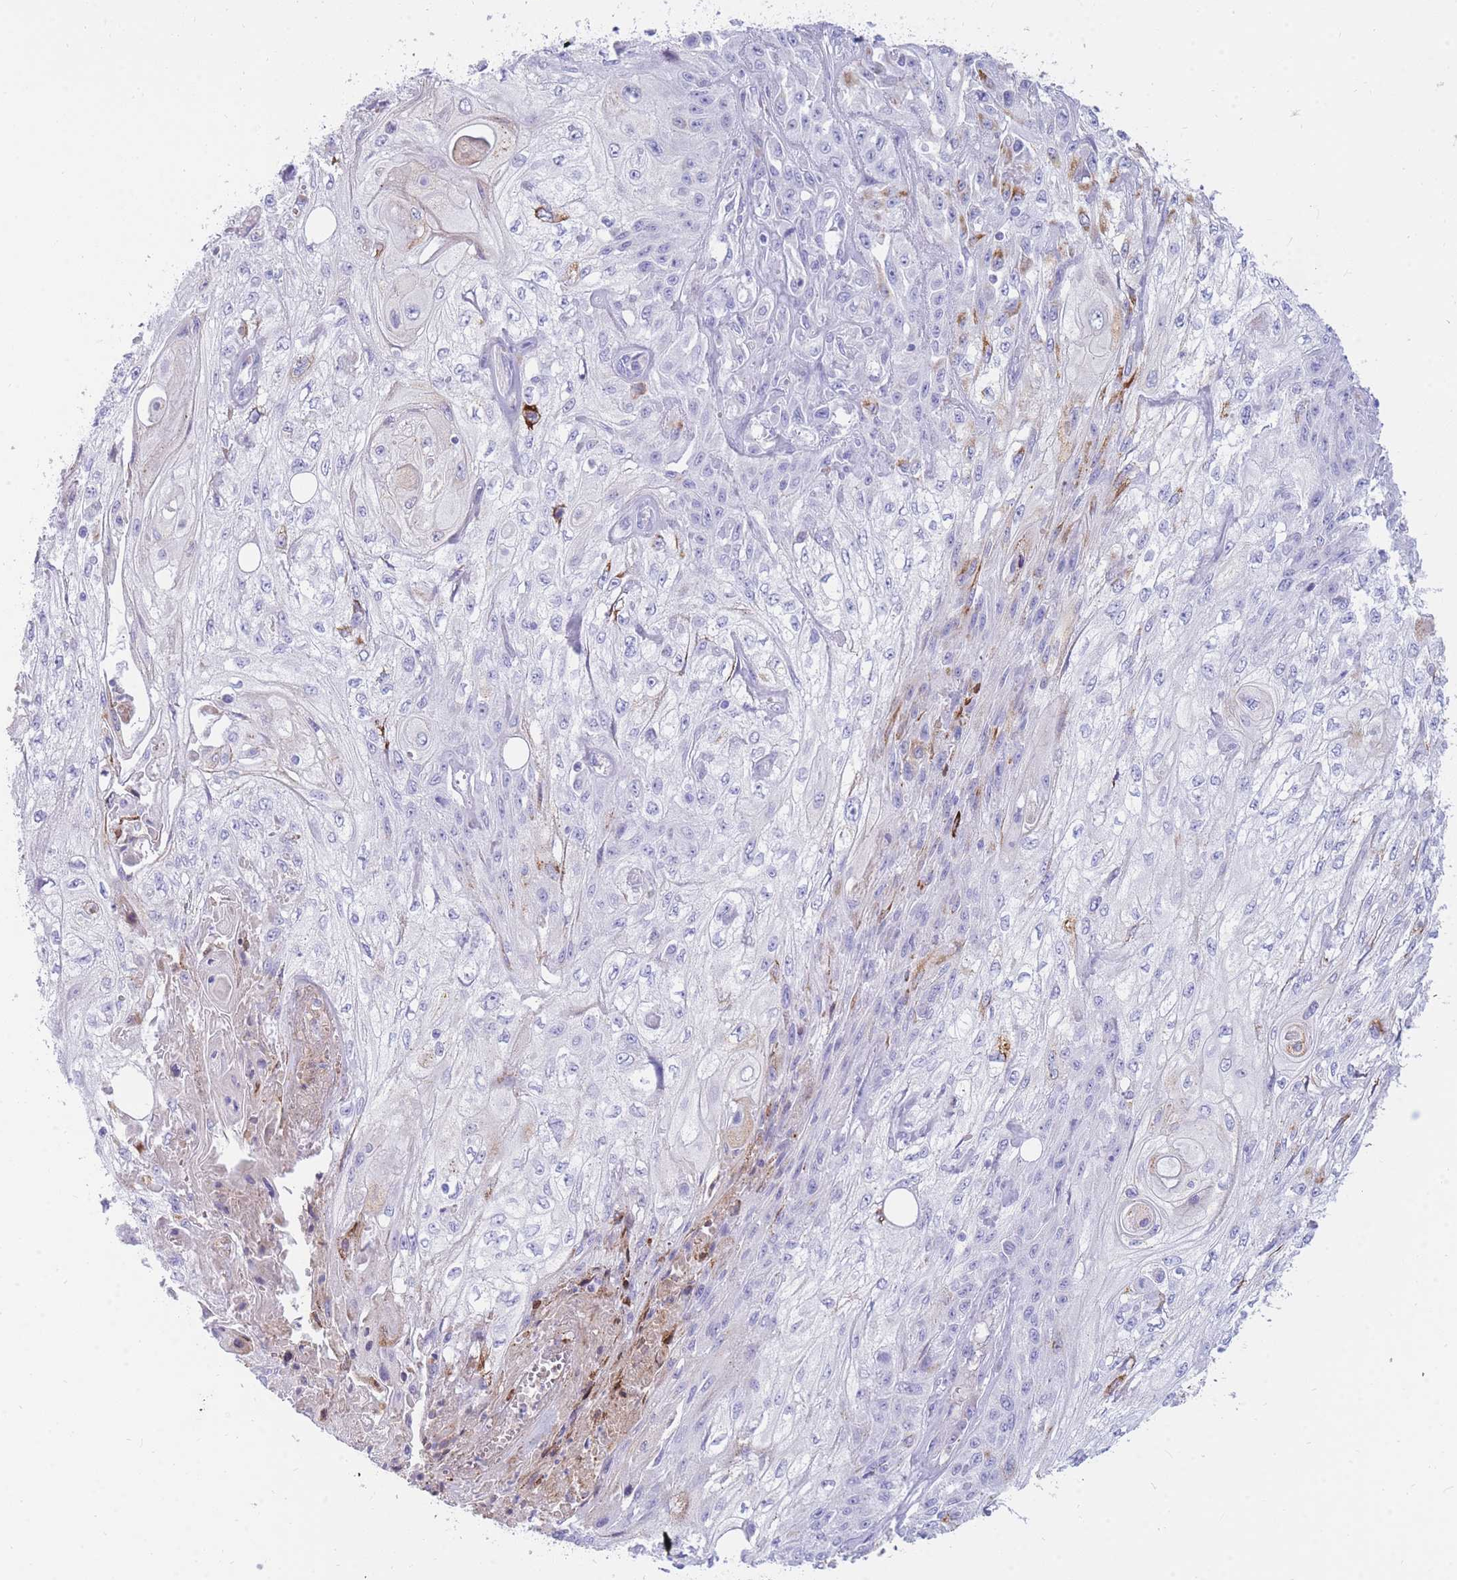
{"staining": {"intensity": "negative", "quantity": "none", "location": "none"}, "tissue": "skin cancer", "cell_type": "Tumor cells", "image_type": "cancer", "snomed": [{"axis": "morphology", "description": "Squamous cell carcinoma, NOS"}, {"axis": "morphology", "description": "Squamous cell carcinoma, metastatic, NOS"}, {"axis": "topography", "description": "Skin"}, {"axis": "topography", "description": "Lymph node"}], "caption": "This is an IHC histopathology image of human skin squamous cell carcinoma. There is no staining in tumor cells.", "gene": "NKX1-2", "patient": {"sex": "male", "age": 75}}